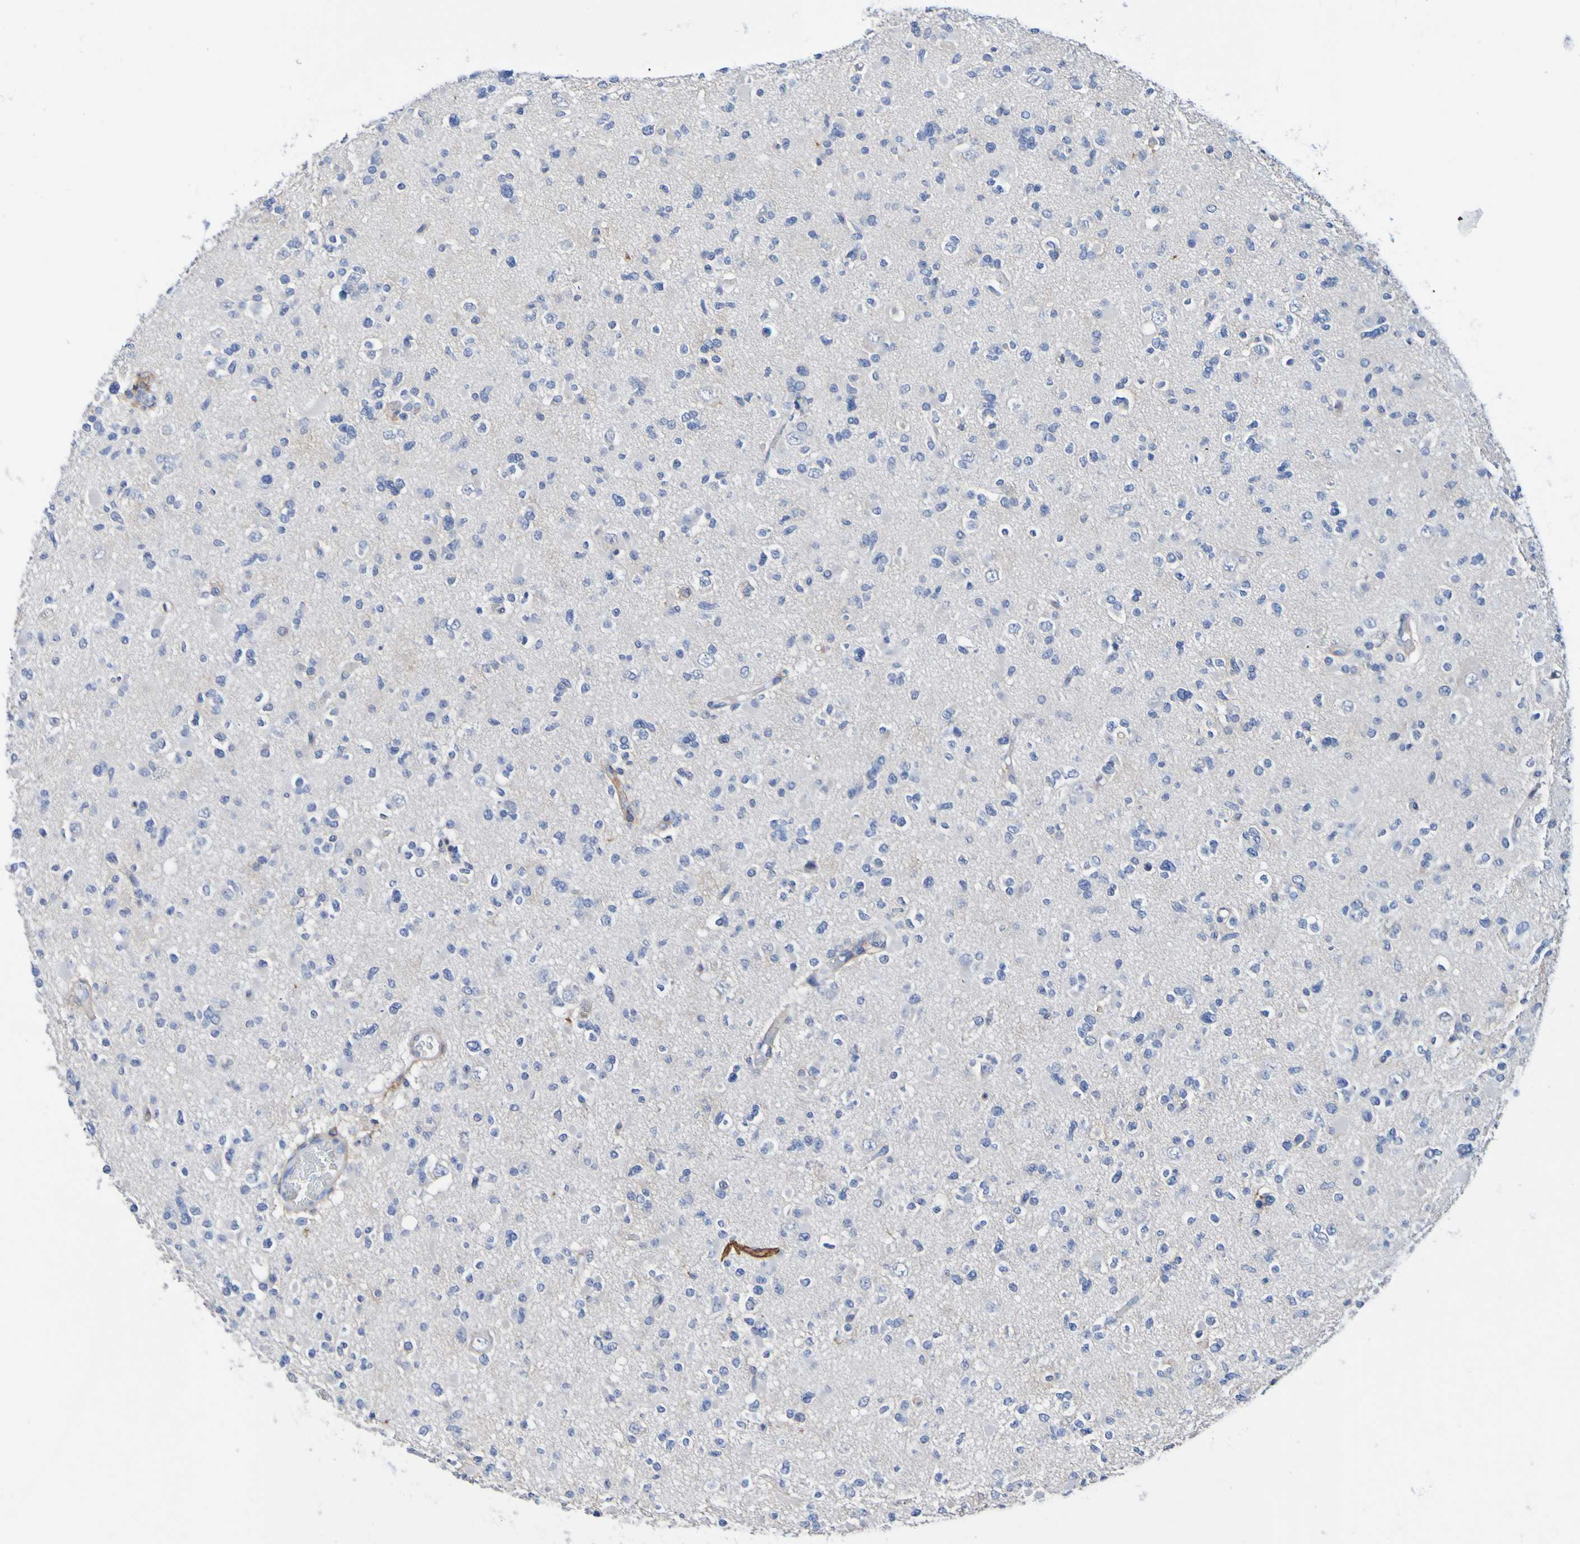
{"staining": {"intensity": "negative", "quantity": "none", "location": "none"}, "tissue": "glioma", "cell_type": "Tumor cells", "image_type": "cancer", "snomed": [{"axis": "morphology", "description": "Glioma, malignant, Low grade"}, {"axis": "topography", "description": "Brain"}], "caption": "This is an IHC image of malignant glioma (low-grade). There is no expression in tumor cells.", "gene": "SGCB", "patient": {"sex": "female", "age": 22}}